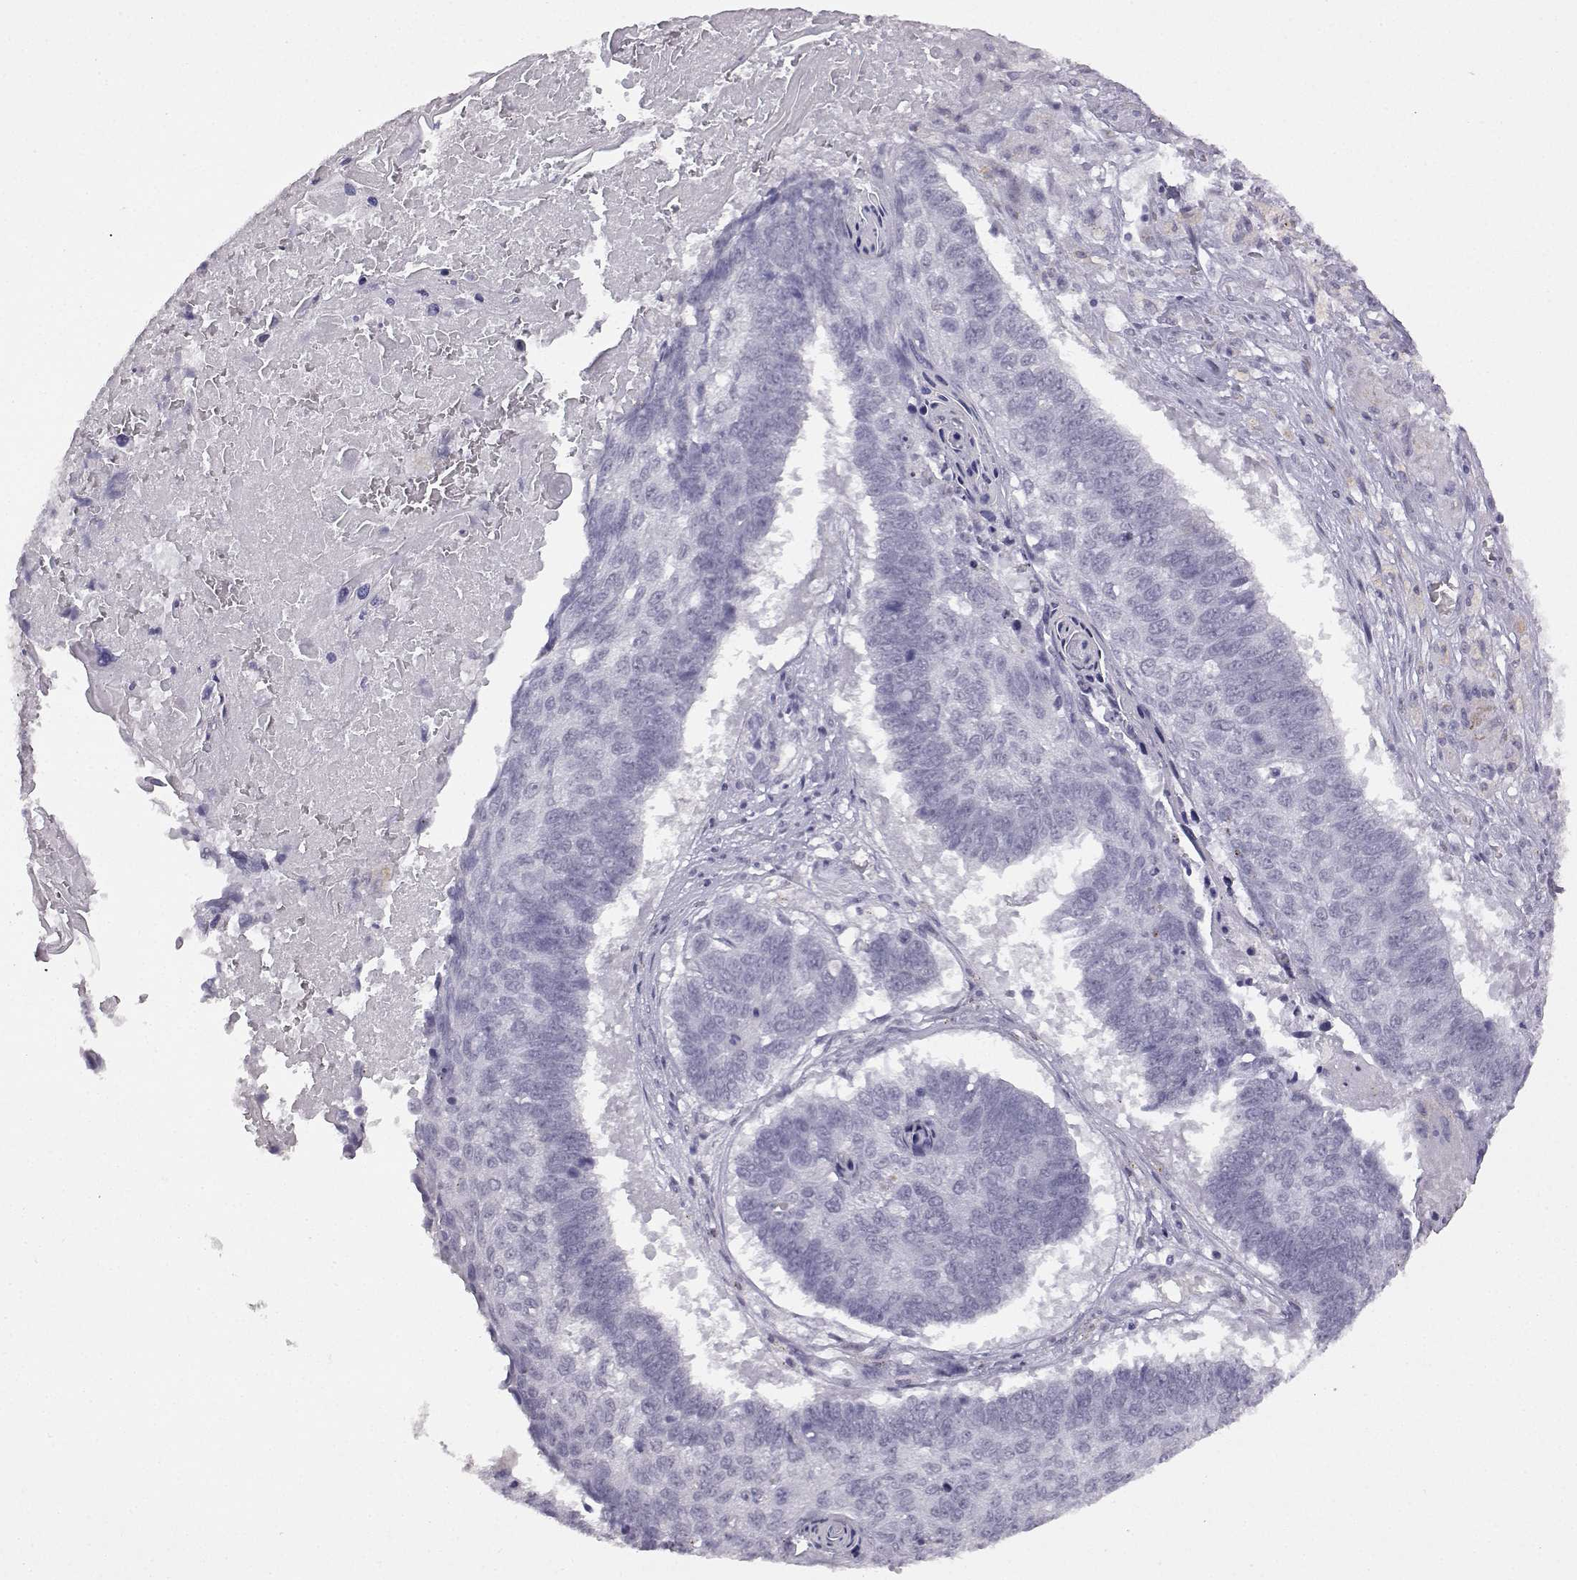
{"staining": {"intensity": "negative", "quantity": "none", "location": "none"}, "tissue": "lung cancer", "cell_type": "Tumor cells", "image_type": "cancer", "snomed": [{"axis": "morphology", "description": "Squamous cell carcinoma, NOS"}, {"axis": "topography", "description": "Lung"}], "caption": "The histopathology image displays no staining of tumor cells in squamous cell carcinoma (lung).", "gene": "VGF", "patient": {"sex": "male", "age": 73}}